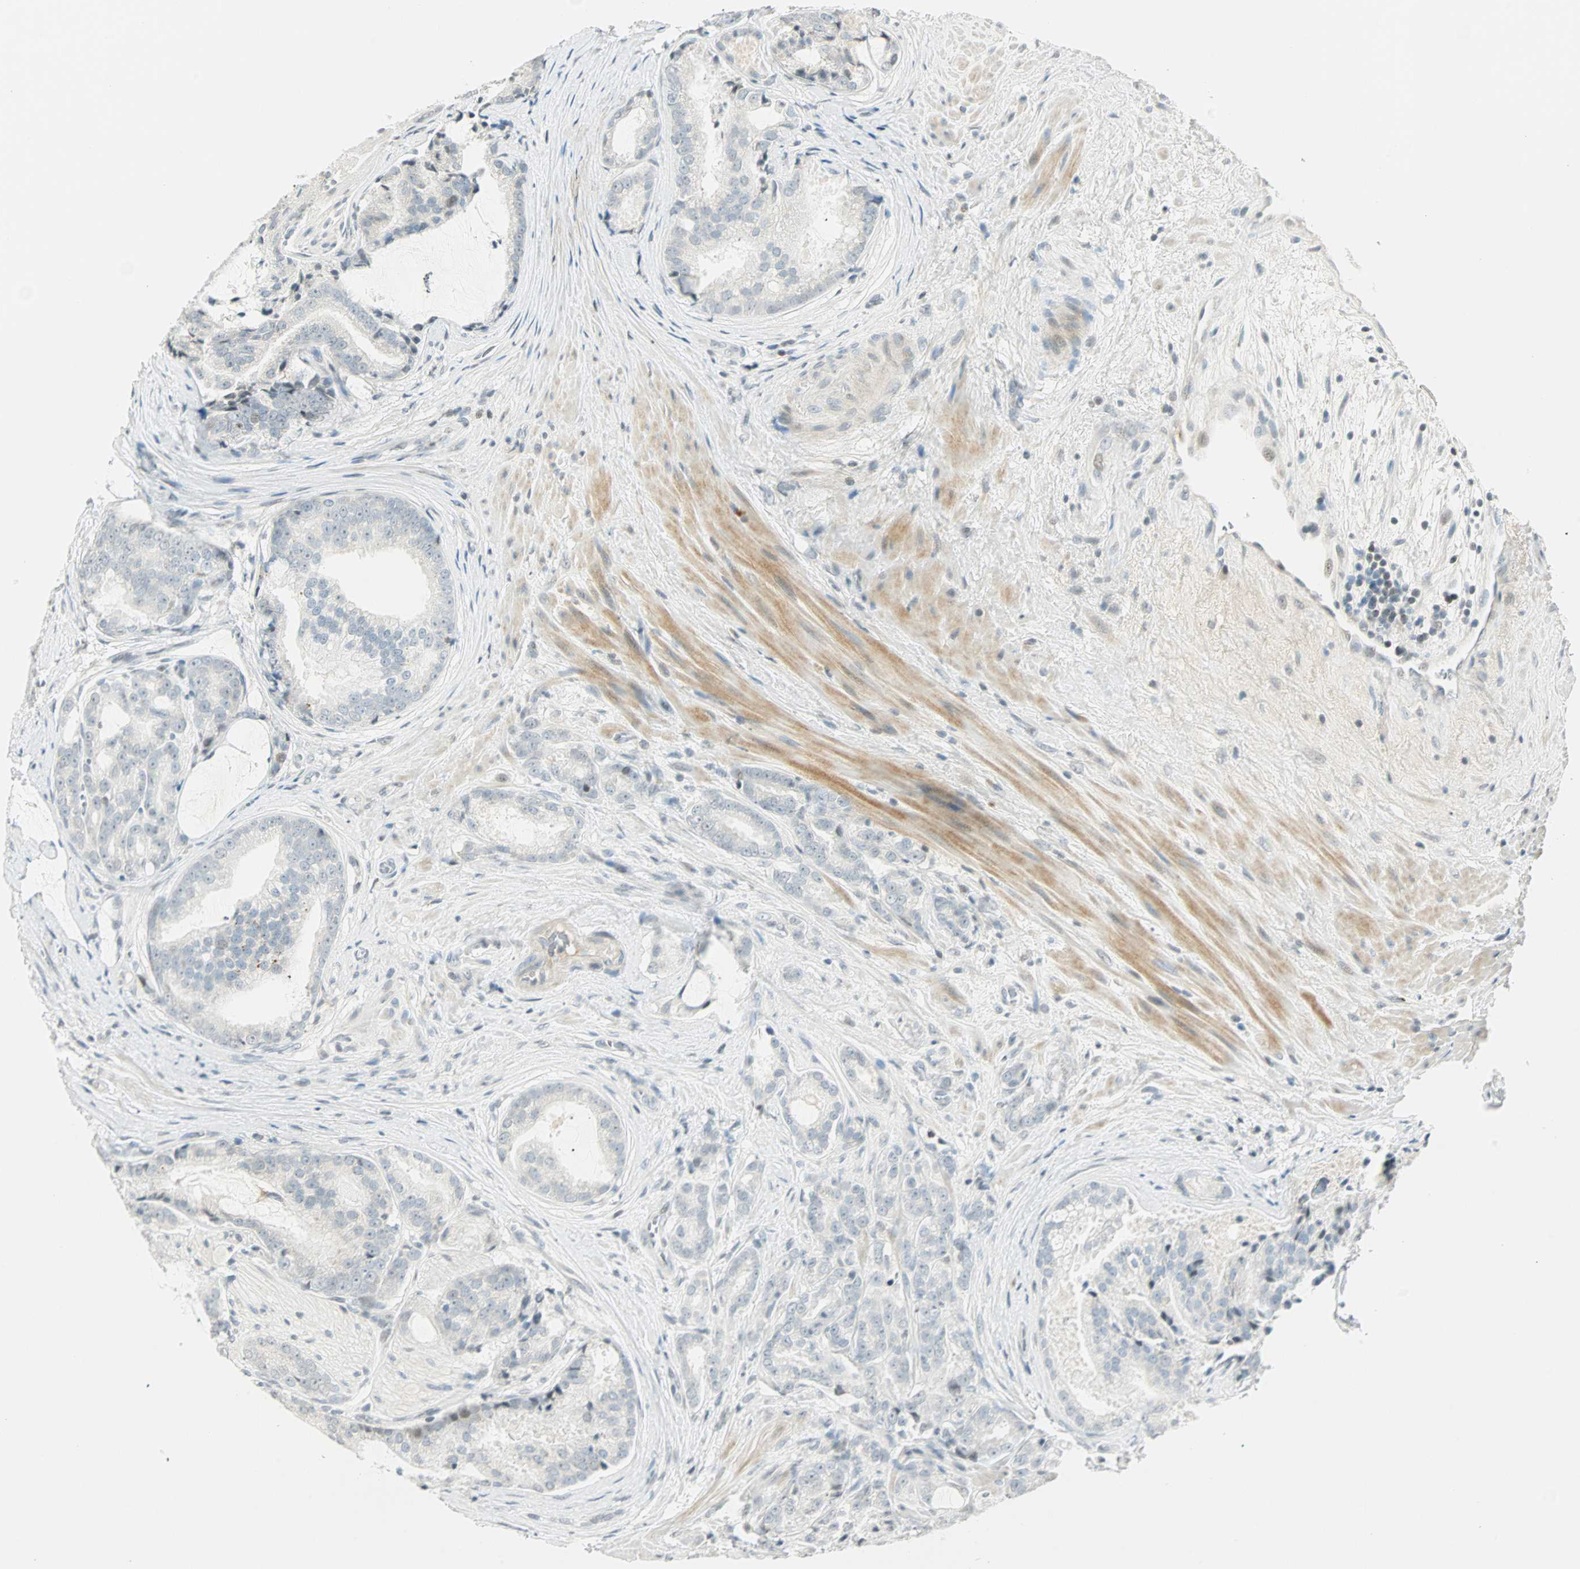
{"staining": {"intensity": "weak", "quantity": "<25%", "location": "nuclear"}, "tissue": "prostate cancer", "cell_type": "Tumor cells", "image_type": "cancer", "snomed": [{"axis": "morphology", "description": "Adenocarcinoma, Low grade"}, {"axis": "topography", "description": "Prostate"}], "caption": "Immunohistochemical staining of prostate cancer demonstrates no significant staining in tumor cells.", "gene": "SMAD3", "patient": {"sex": "male", "age": 58}}